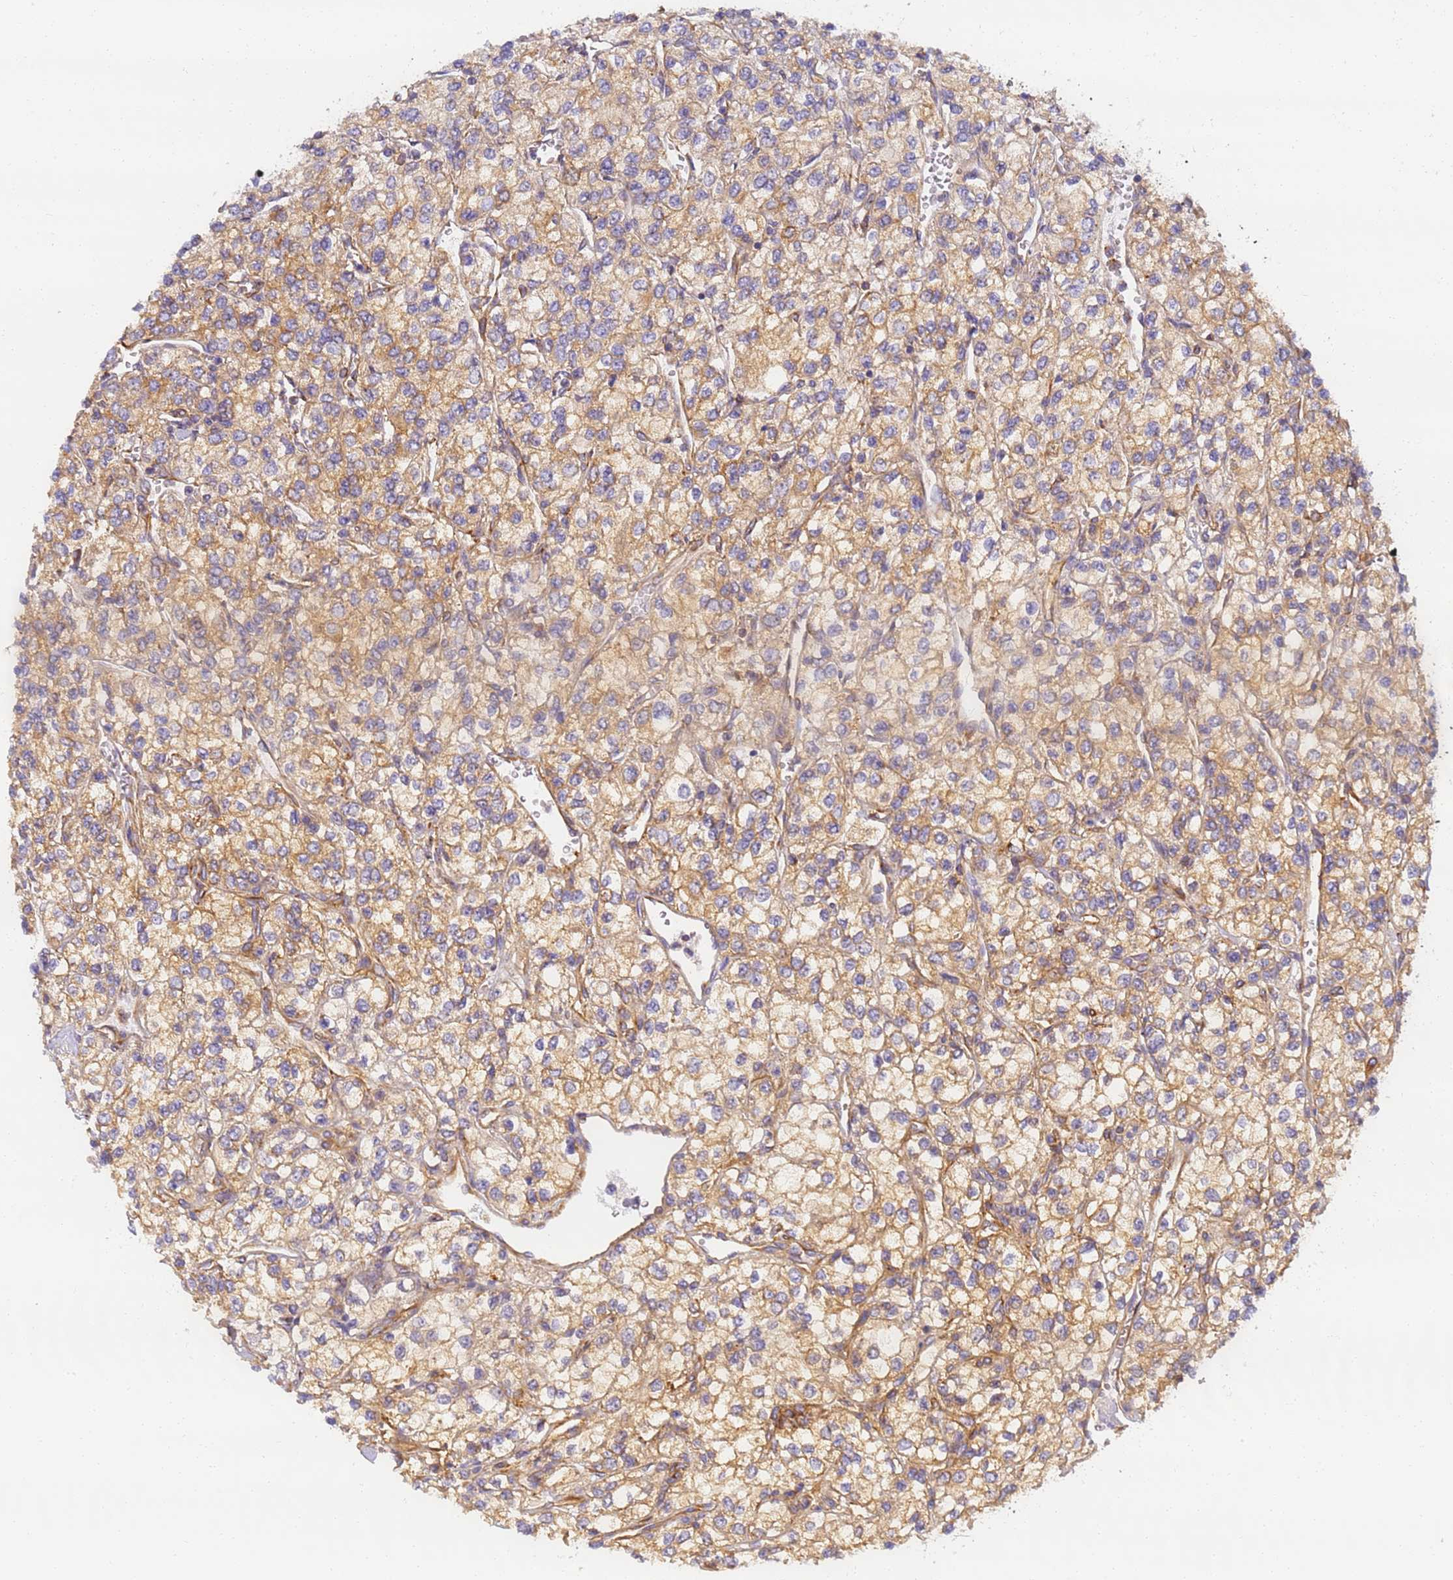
{"staining": {"intensity": "moderate", "quantity": "25%-75%", "location": "cytoplasmic/membranous"}, "tissue": "renal cancer", "cell_type": "Tumor cells", "image_type": "cancer", "snomed": [{"axis": "morphology", "description": "Adenocarcinoma, NOS"}, {"axis": "topography", "description": "Kidney"}], "caption": "The image exhibits a brown stain indicating the presence of a protein in the cytoplasmic/membranous of tumor cells in adenocarcinoma (renal).", "gene": "DYNC1I2", "patient": {"sex": "male", "age": 80}}